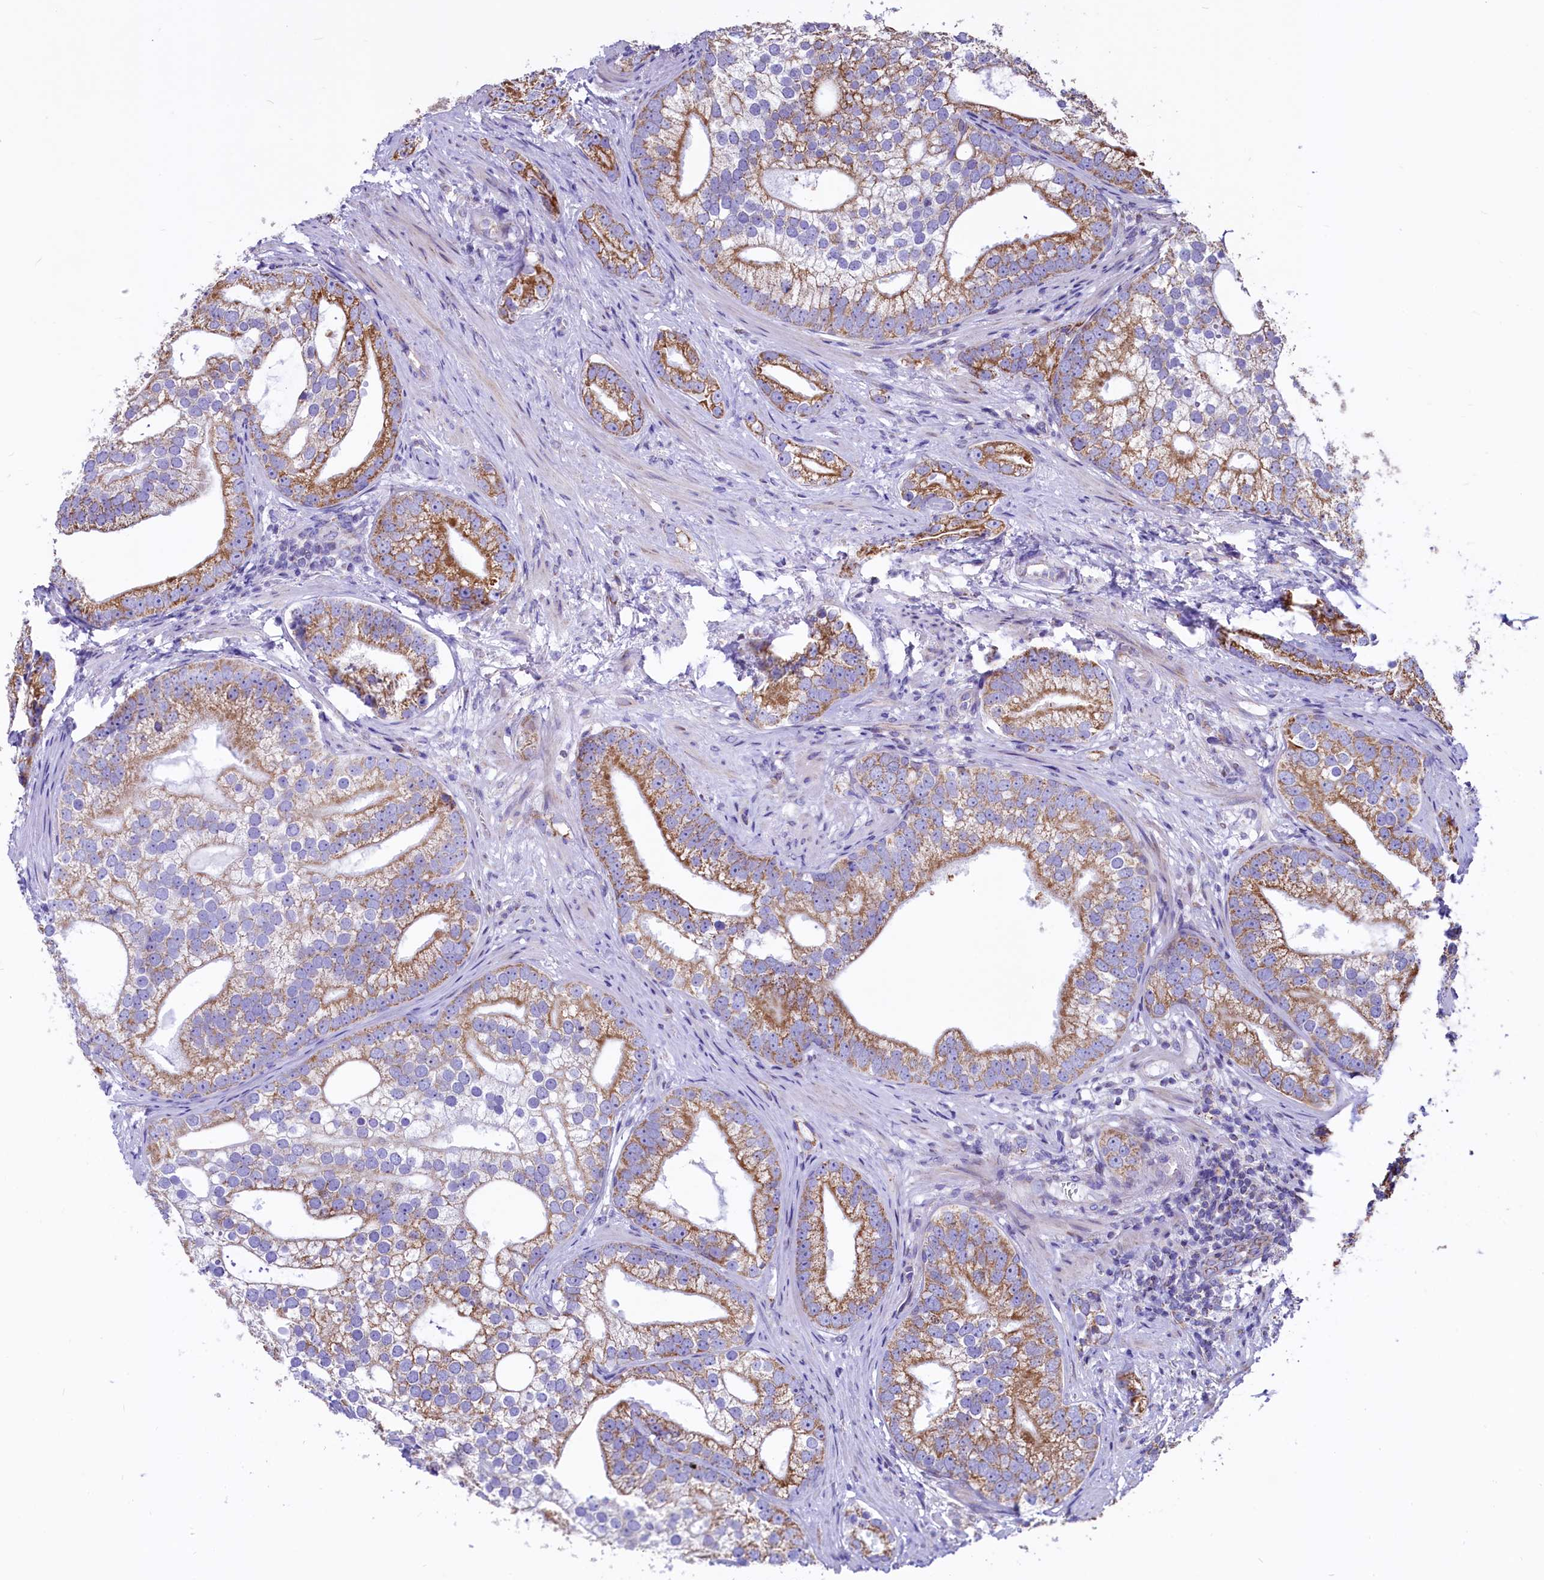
{"staining": {"intensity": "moderate", "quantity": "25%-75%", "location": "cytoplasmic/membranous"}, "tissue": "prostate cancer", "cell_type": "Tumor cells", "image_type": "cancer", "snomed": [{"axis": "morphology", "description": "Adenocarcinoma, High grade"}, {"axis": "topography", "description": "Prostate"}], "caption": "Prostate cancer stained with immunohistochemistry demonstrates moderate cytoplasmic/membranous staining in about 25%-75% of tumor cells. Nuclei are stained in blue.", "gene": "VWCE", "patient": {"sex": "male", "age": 75}}